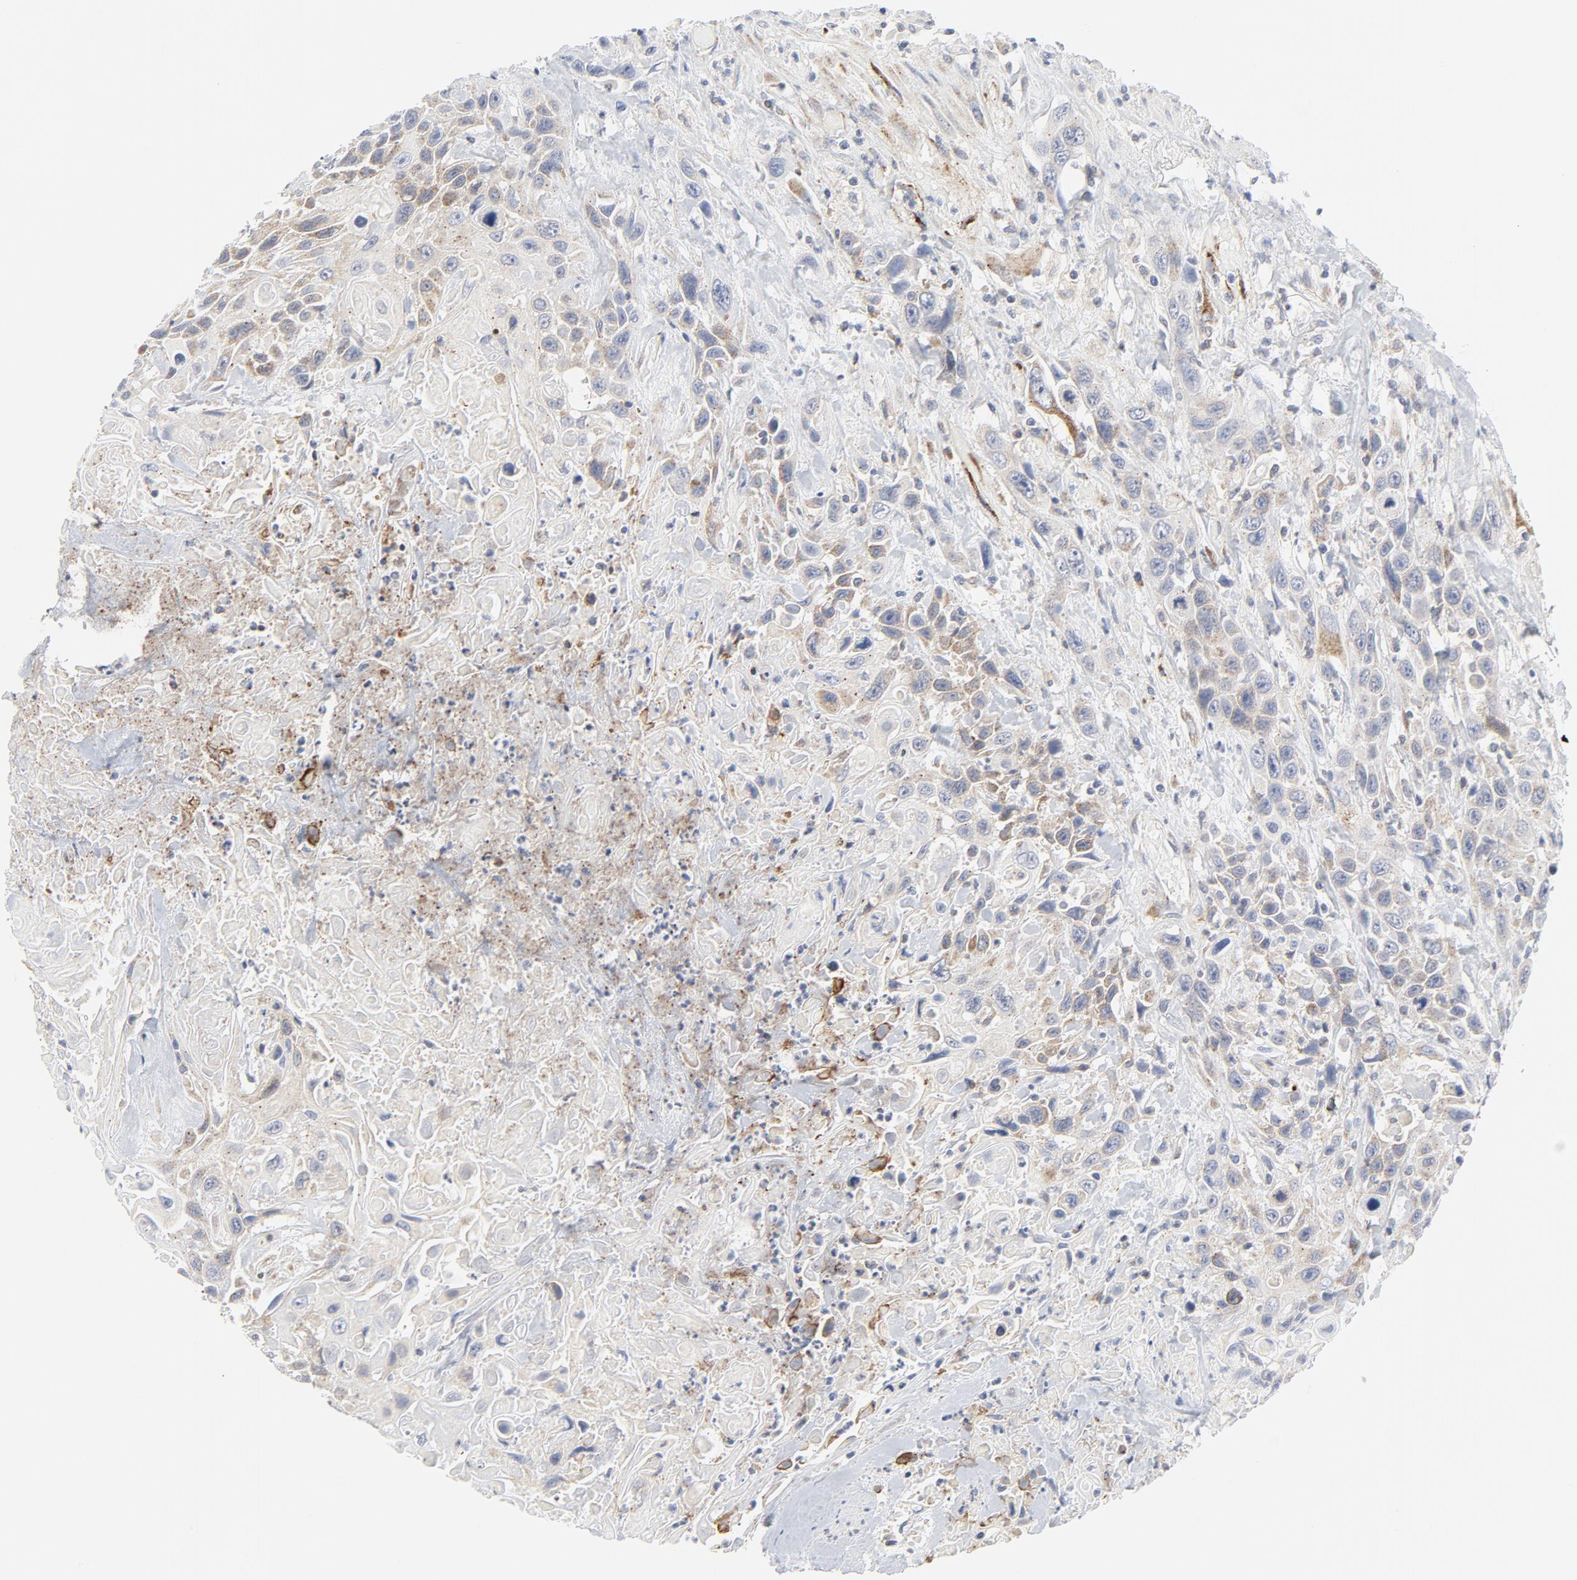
{"staining": {"intensity": "weak", "quantity": "25%-75%", "location": "cytoplasmic/membranous"}, "tissue": "urothelial cancer", "cell_type": "Tumor cells", "image_type": "cancer", "snomed": [{"axis": "morphology", "description": "Urothelial carcinoma, High grade"}, {"axis": "topography", "description": "Urinary bladder"}], "caption": "An immunohistochemistry (IHC) image of tumor tissue is shown. Protein staining in brown shows weak cytoplasmic/membranous positivity in urothelial carcinoma (high-grade) within tumor cells. Using DAB (3,3'-diaminobenzidine) (brown) and hematoxylin (blue) stains, captured at high magnification using brightfield microscopy.", "gene": "LRP6", "patient": {"sex": "female", "age": 84}}